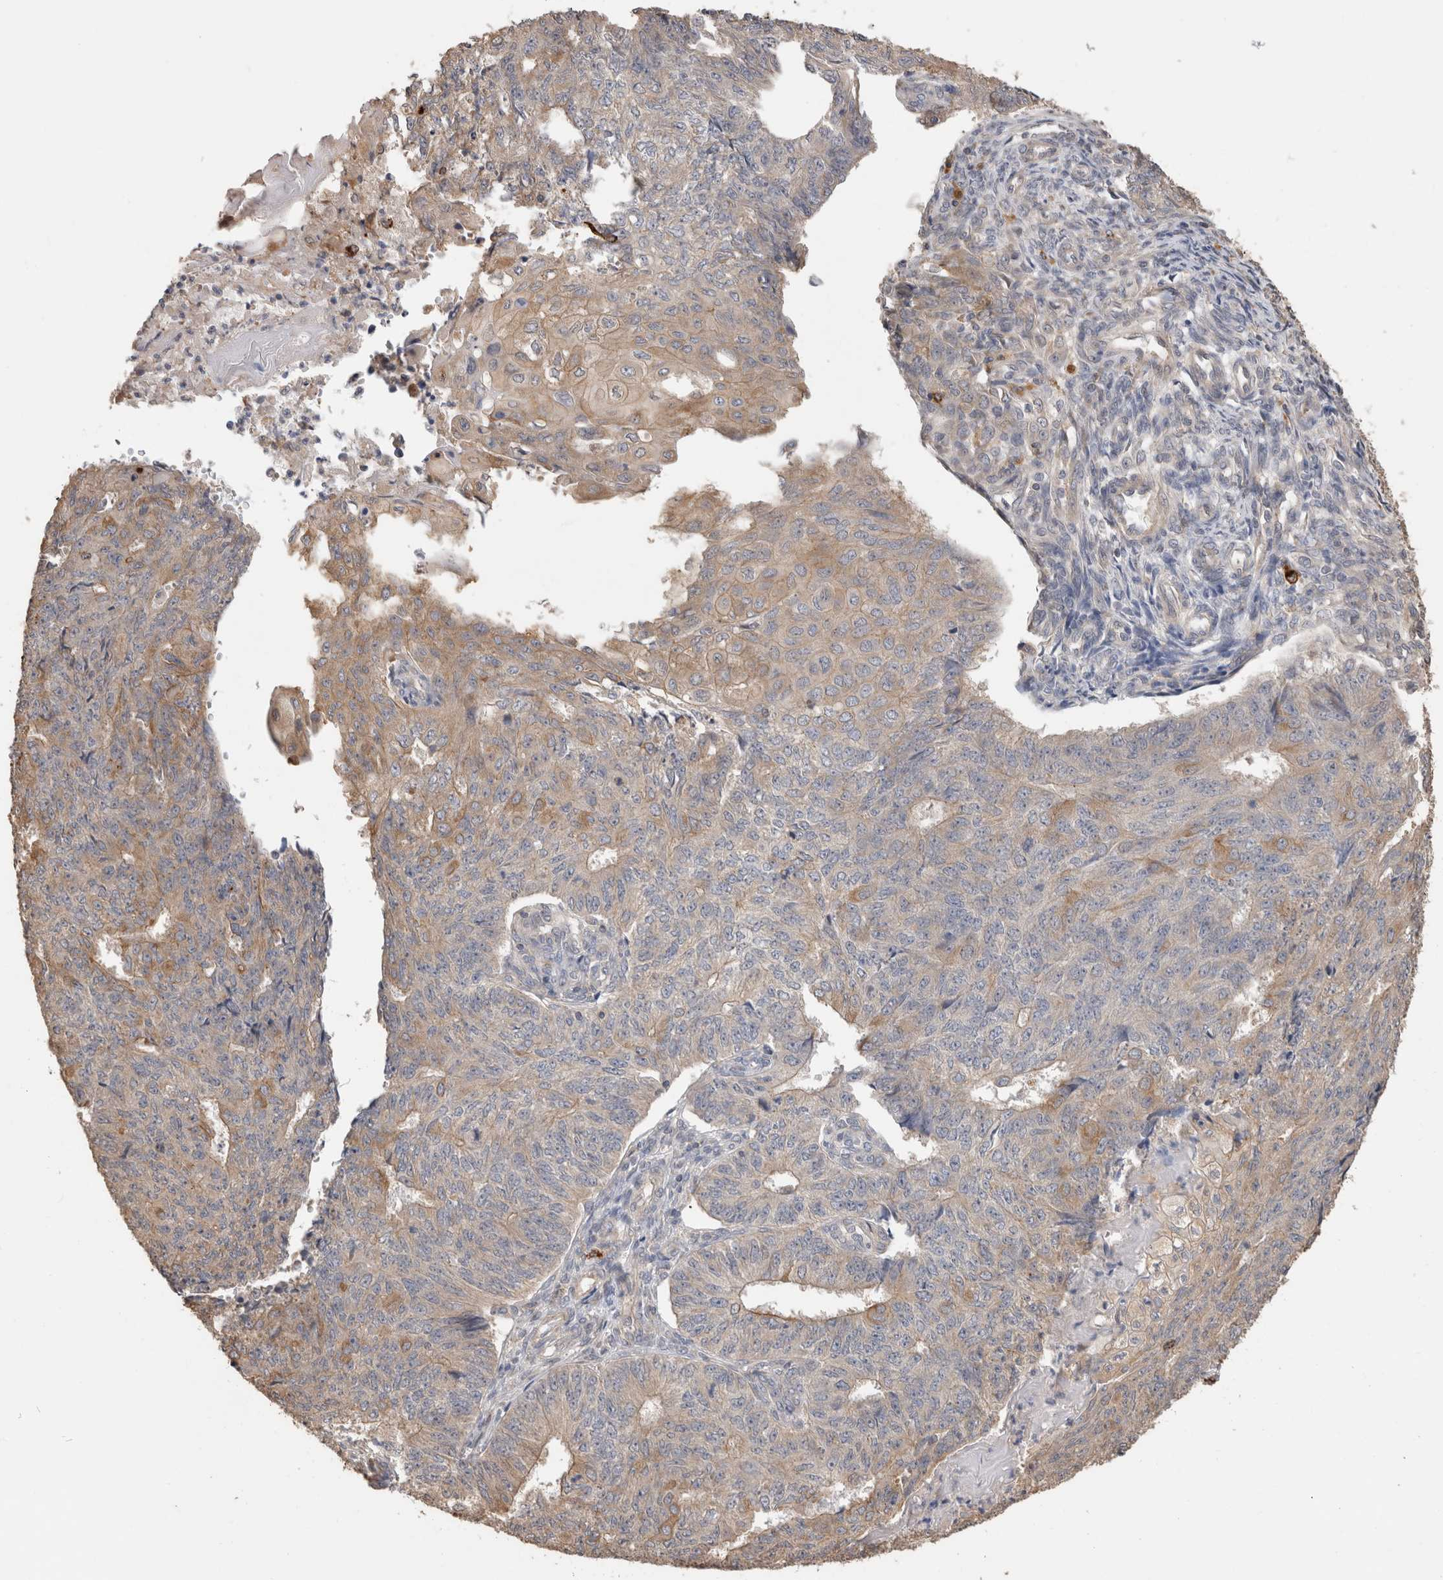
{"staining": {"intensity": "moderate", "quantity": "<25%", "location": "cytoplasmic/membranous"}, "tissue": "endometrial cancer", "cell_type": "Tumor cells", "image_type": "cancer", "snomed": [{"axis": "morphology", "description": "Adenocarcinoma, NOS"}, {"axis": "topography", "description": "Endometrium"}], "caption": "Moderate cytoplasmic/membranous protein staining is identified in approximately <25% of tumor cells in endometrial adenocarcinoma.", "gene": "CLIP1", "patient": {"sex": "female", "age": 32}}